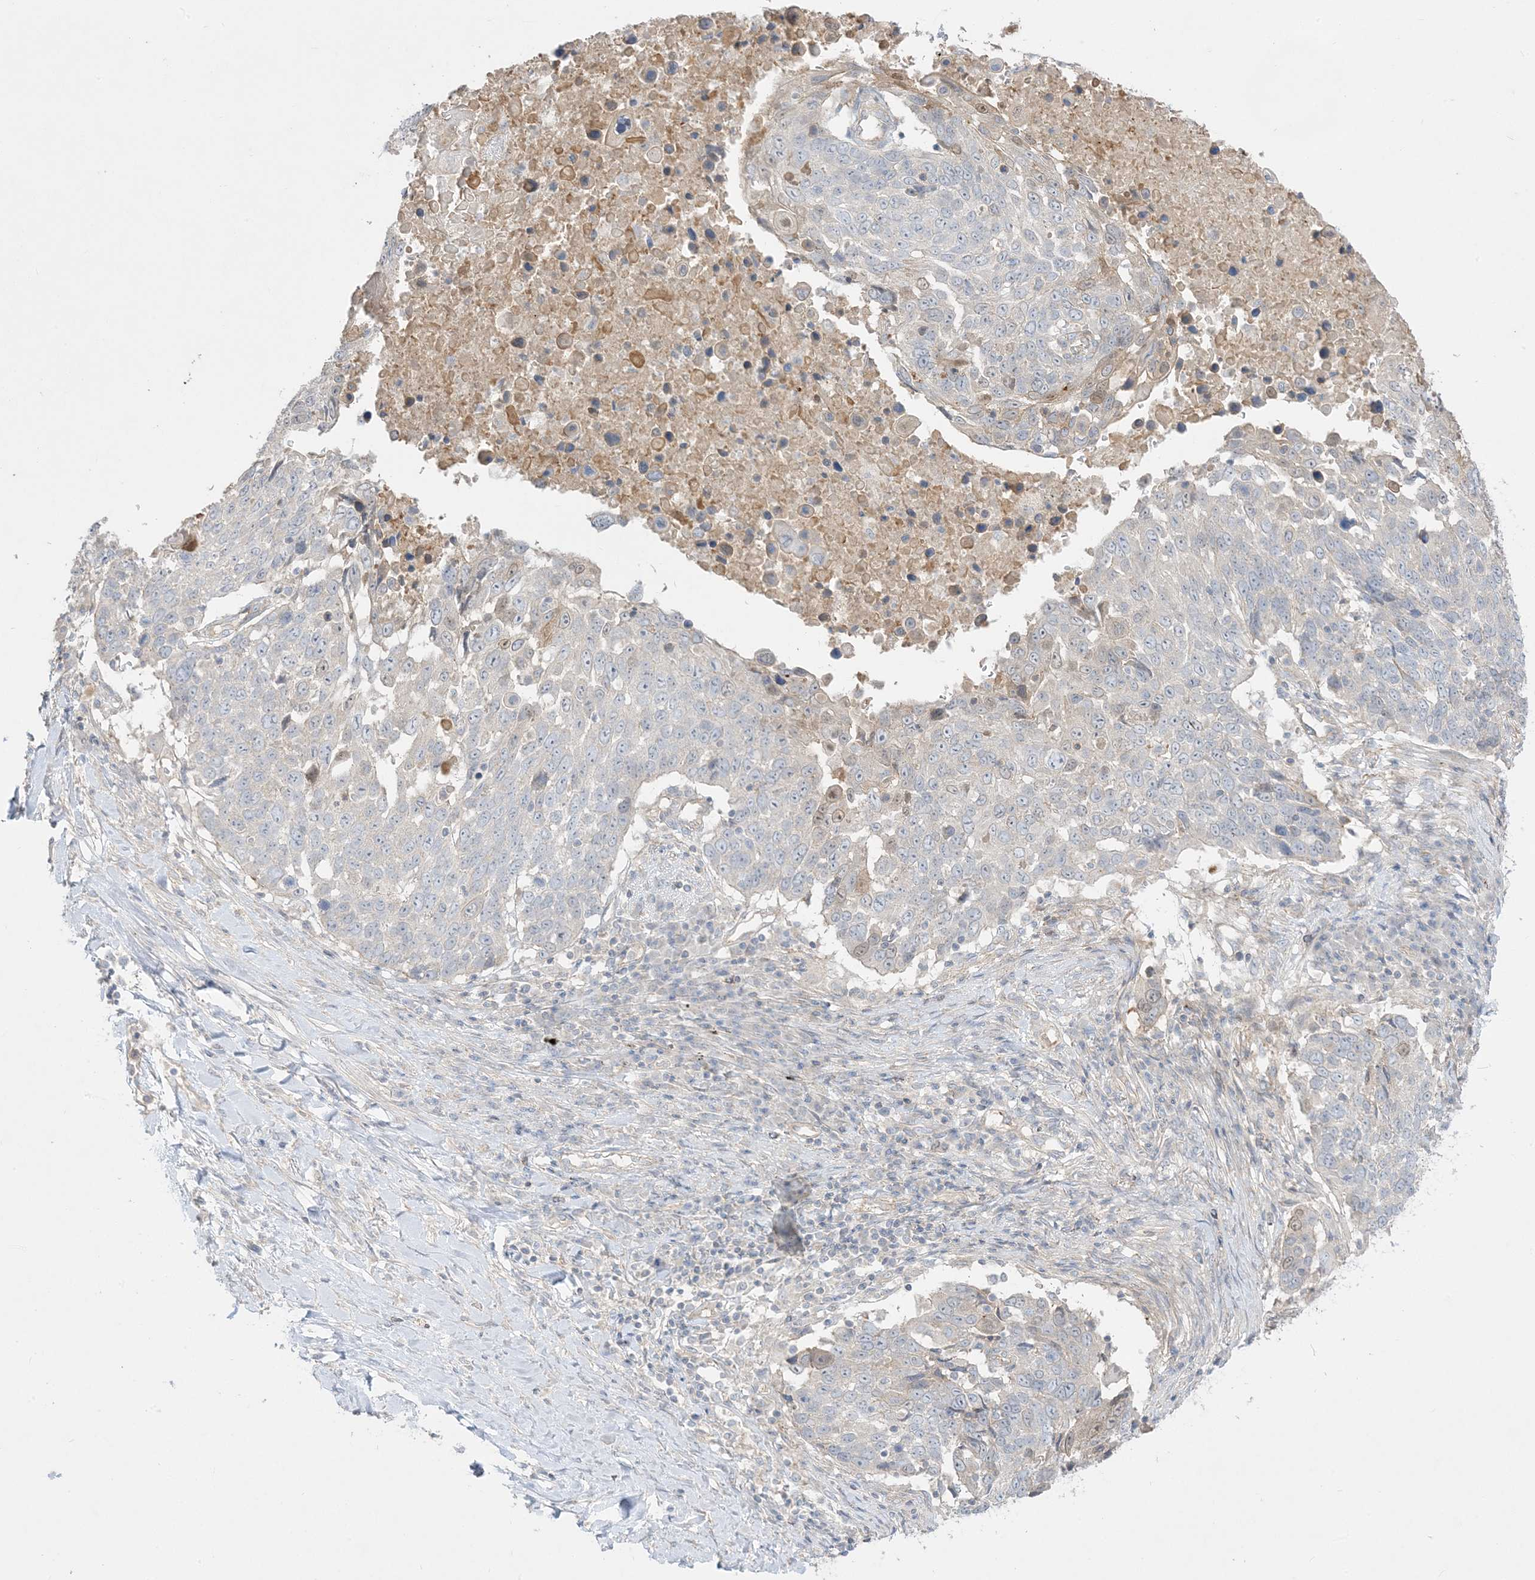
{"staining": {"intensity": "negative", "quantity": "none", "location": "none"}, "tissue": "lung cancer", "cell_type": "Tumor cells", "image_type": "cancer", "snomed": [{"axis": "morphology", "description": "Squamous cell carcinoma, NOS"}, {"axis": "topography", "description": "Lung"}], "caption": "IHC photomicrograph of lung cancer stained for a protein (brown), which exhibits no expression in tumor cells. (Stains: DAB (3,3'-diaminobenzidine) IHC with hematoxylin counter stain, Microscopy: brightfield microscopy at high magnification).", "gene": "ARHGEF9", "patient": {"sex": "male", "age": 66}}